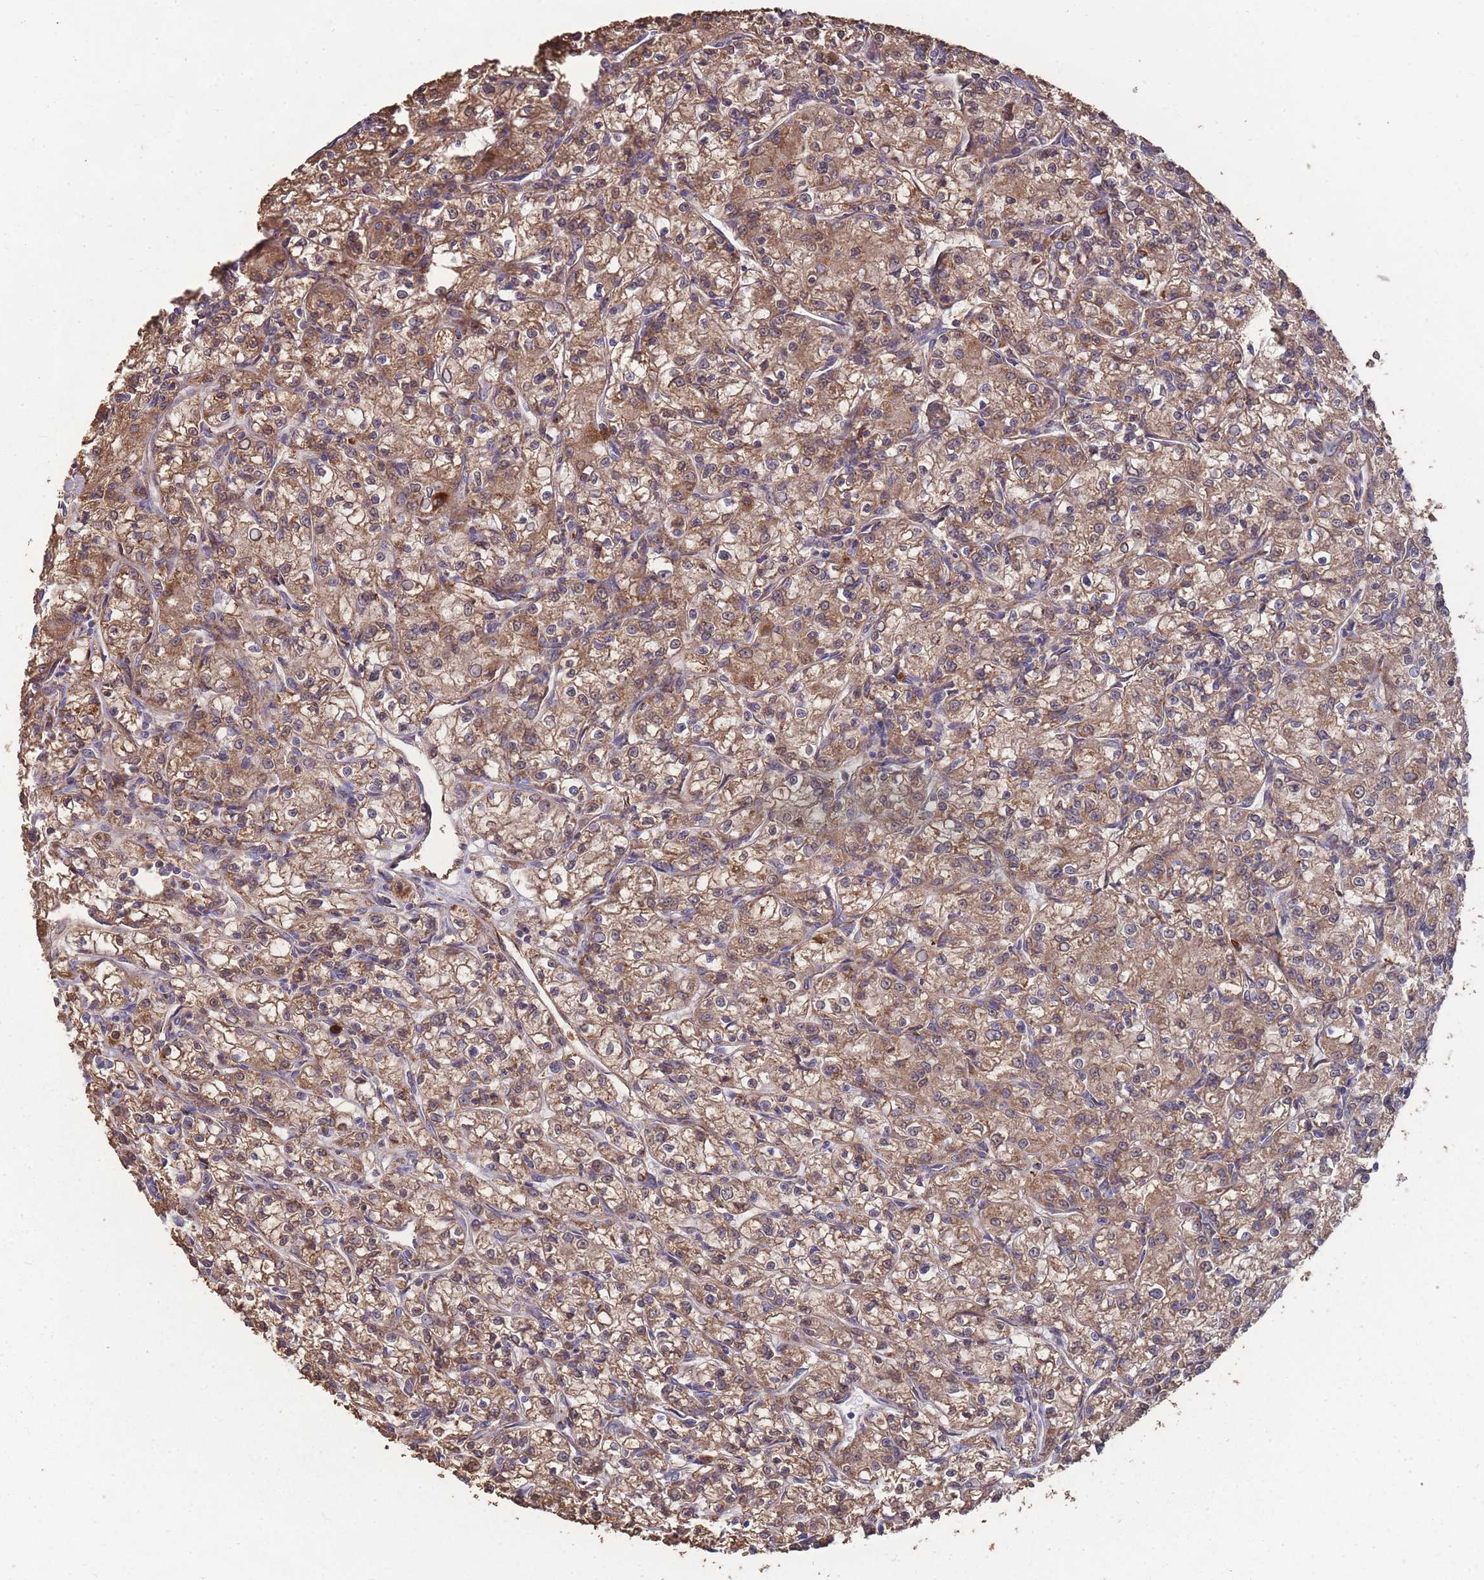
{"staining": {"intensity": "moderate", "quantity": ">75%", "location": "cytoplasmic/membranous"}, "tissue": "renal cancer", "cell_type": "Tumor cells", "image_type": "cancer", "snomed": [{"axis": "morphology", "description": "Adenocarcinoma, NOS"}, {"axis": "topography", "description": "Kidney"}], "caption": "Immunohistochemical staining of renal cancer exhibits medium levels of moderate cytoplasmic/membranous protein staining in about >75% of tumor cells.", "gene": "SLC35B4", "patient": {"sex": "female", "age": 59}}